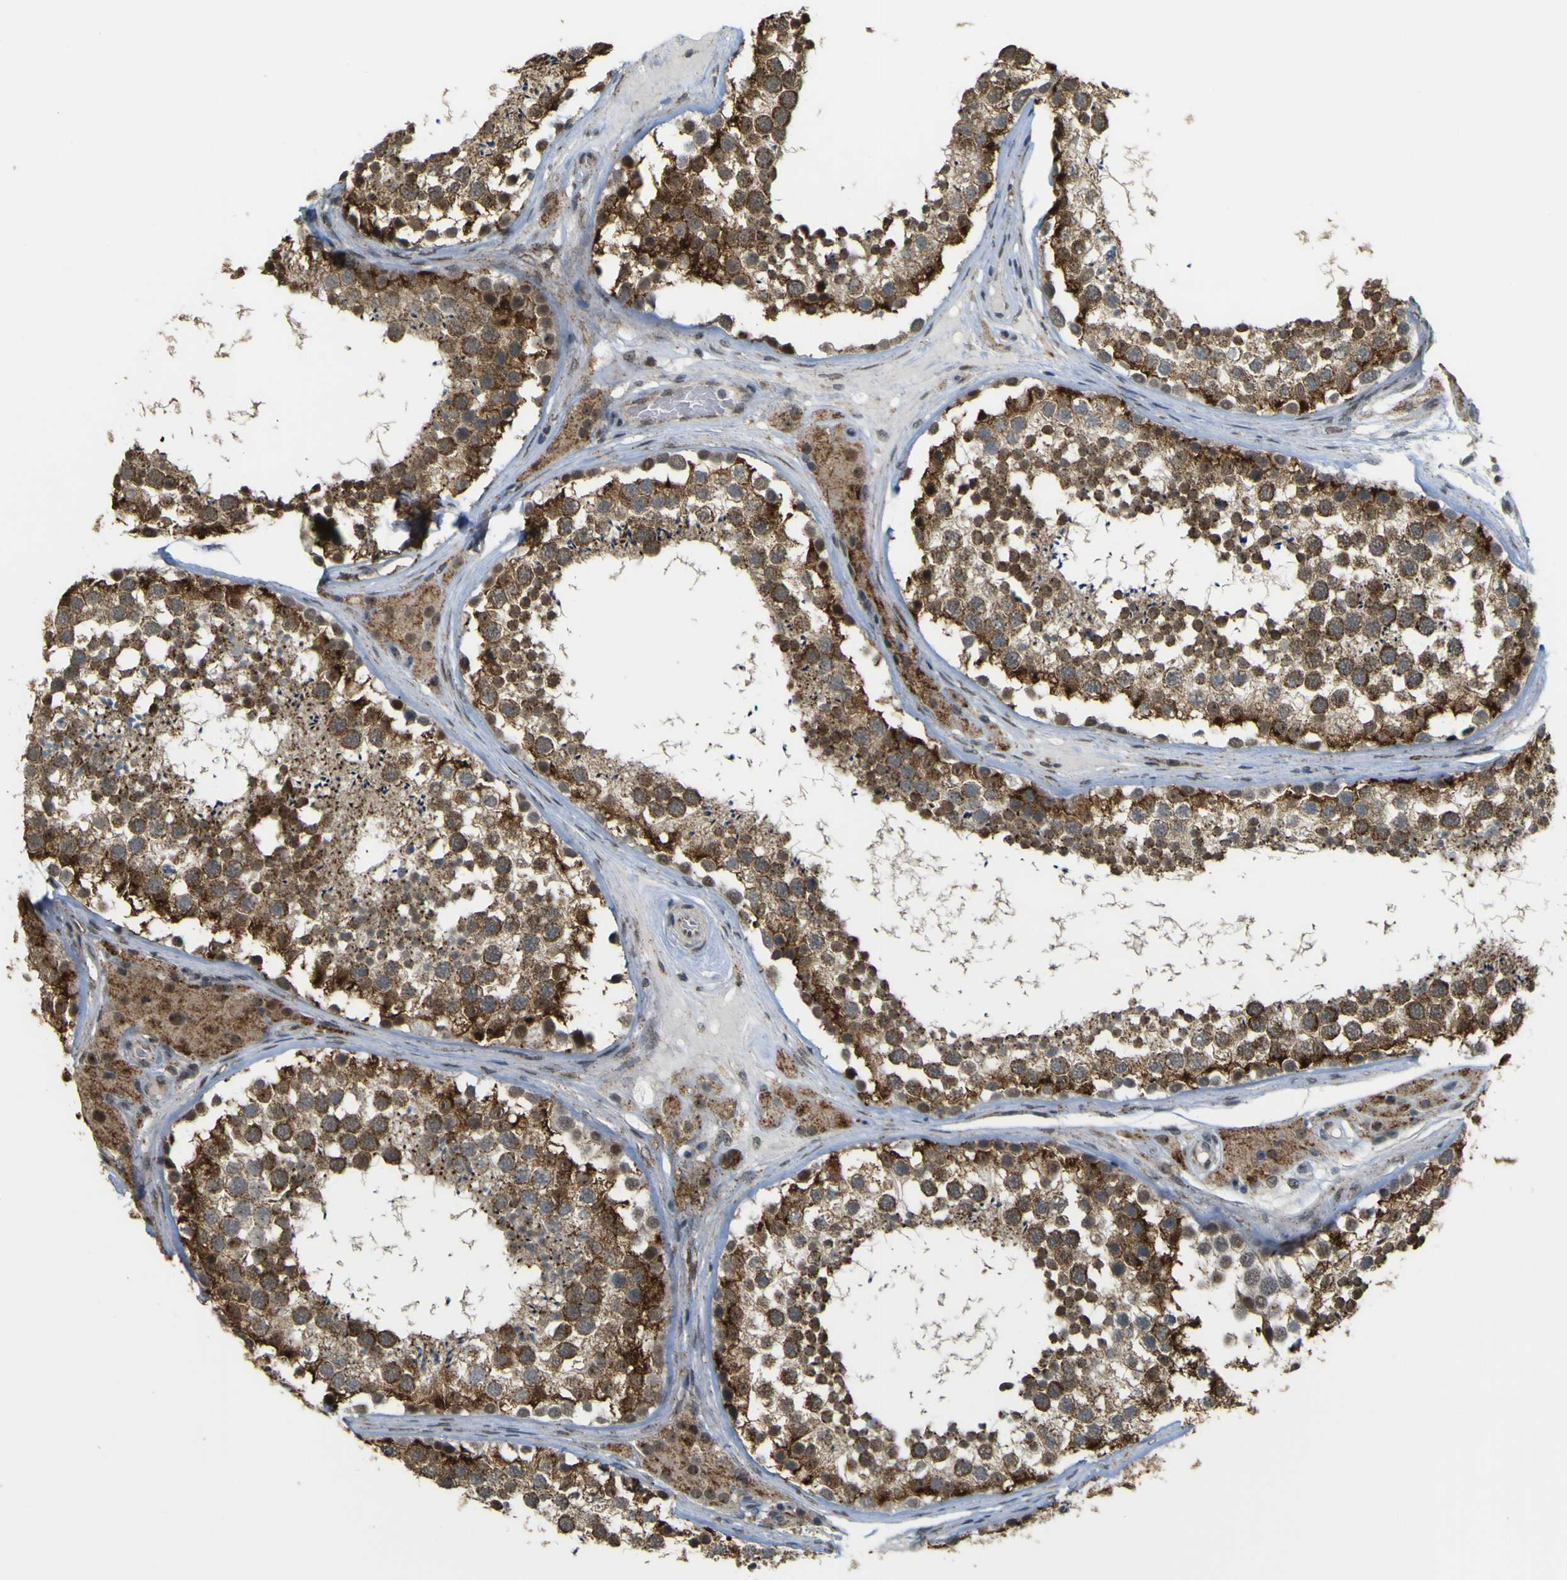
{"staining": {"intensity": "strong", "quantity": ">75%", "location": "cytoplasmic/membranous"}, "tissue": "testis", "cell_type": "Cells in seminiferous ducts", "image_type": "normal", "snomed": [{"axis": "morphology", "description": "Normal tissue, NOS"}, {"axis": "topography", "description": "Testis"}], "caption": "A brown stain labels strong cytoplasmic/membranous staining of a protein in cells in seminiferous ducts of normal testis.", "gene": "ACBD5", "patient": {"sex": "male", "age": 46}}